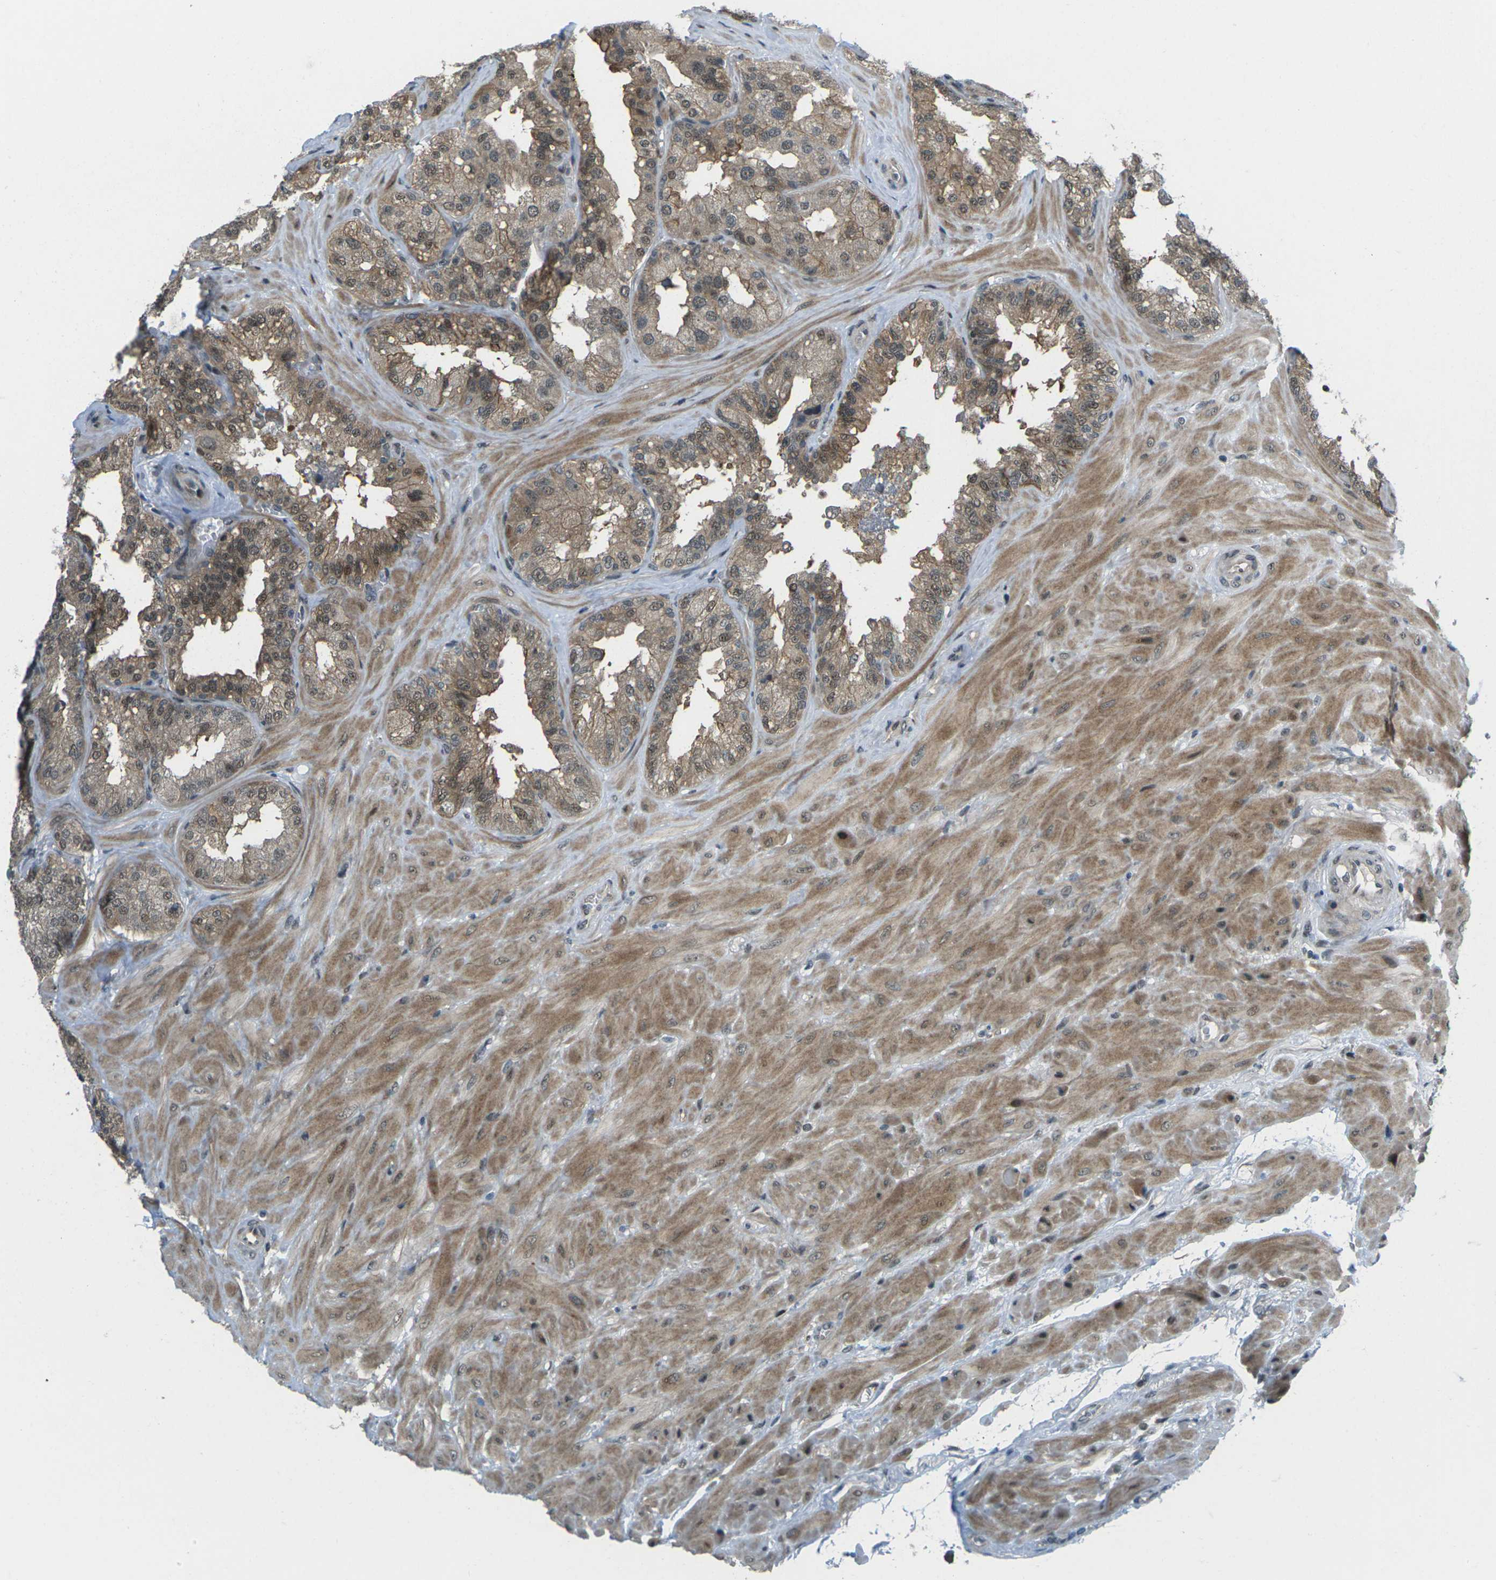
{"staining": {"intensity": "moderate", "quantity": ">75%", "location": "cytoplasmic/membranous,nuclear"}, "tissue": "seminal vesicle", "cell_type": "Glandular cells", "image_type": "normal", "snomed": [{"axis": "morphology", "description": "Normal tissue, NOS"}, {"axis": "topography", "description": "Prostate"}, {"axis": "topography", "description": "Seminal veicle"}], "caption": "Moderate cytoplasmic/membranous,nuclear protein expression is identified in approximately >75% of glandular cells in seminal vesicle. The staining is performed using DAB (3,3'-diaminobenzidine) brown chromogen to label protein expression. The nuclei are counter-stained blue using hematoxylin.", "gene": "UBE2S", "patient": {"sex": "male", "age": 51}}